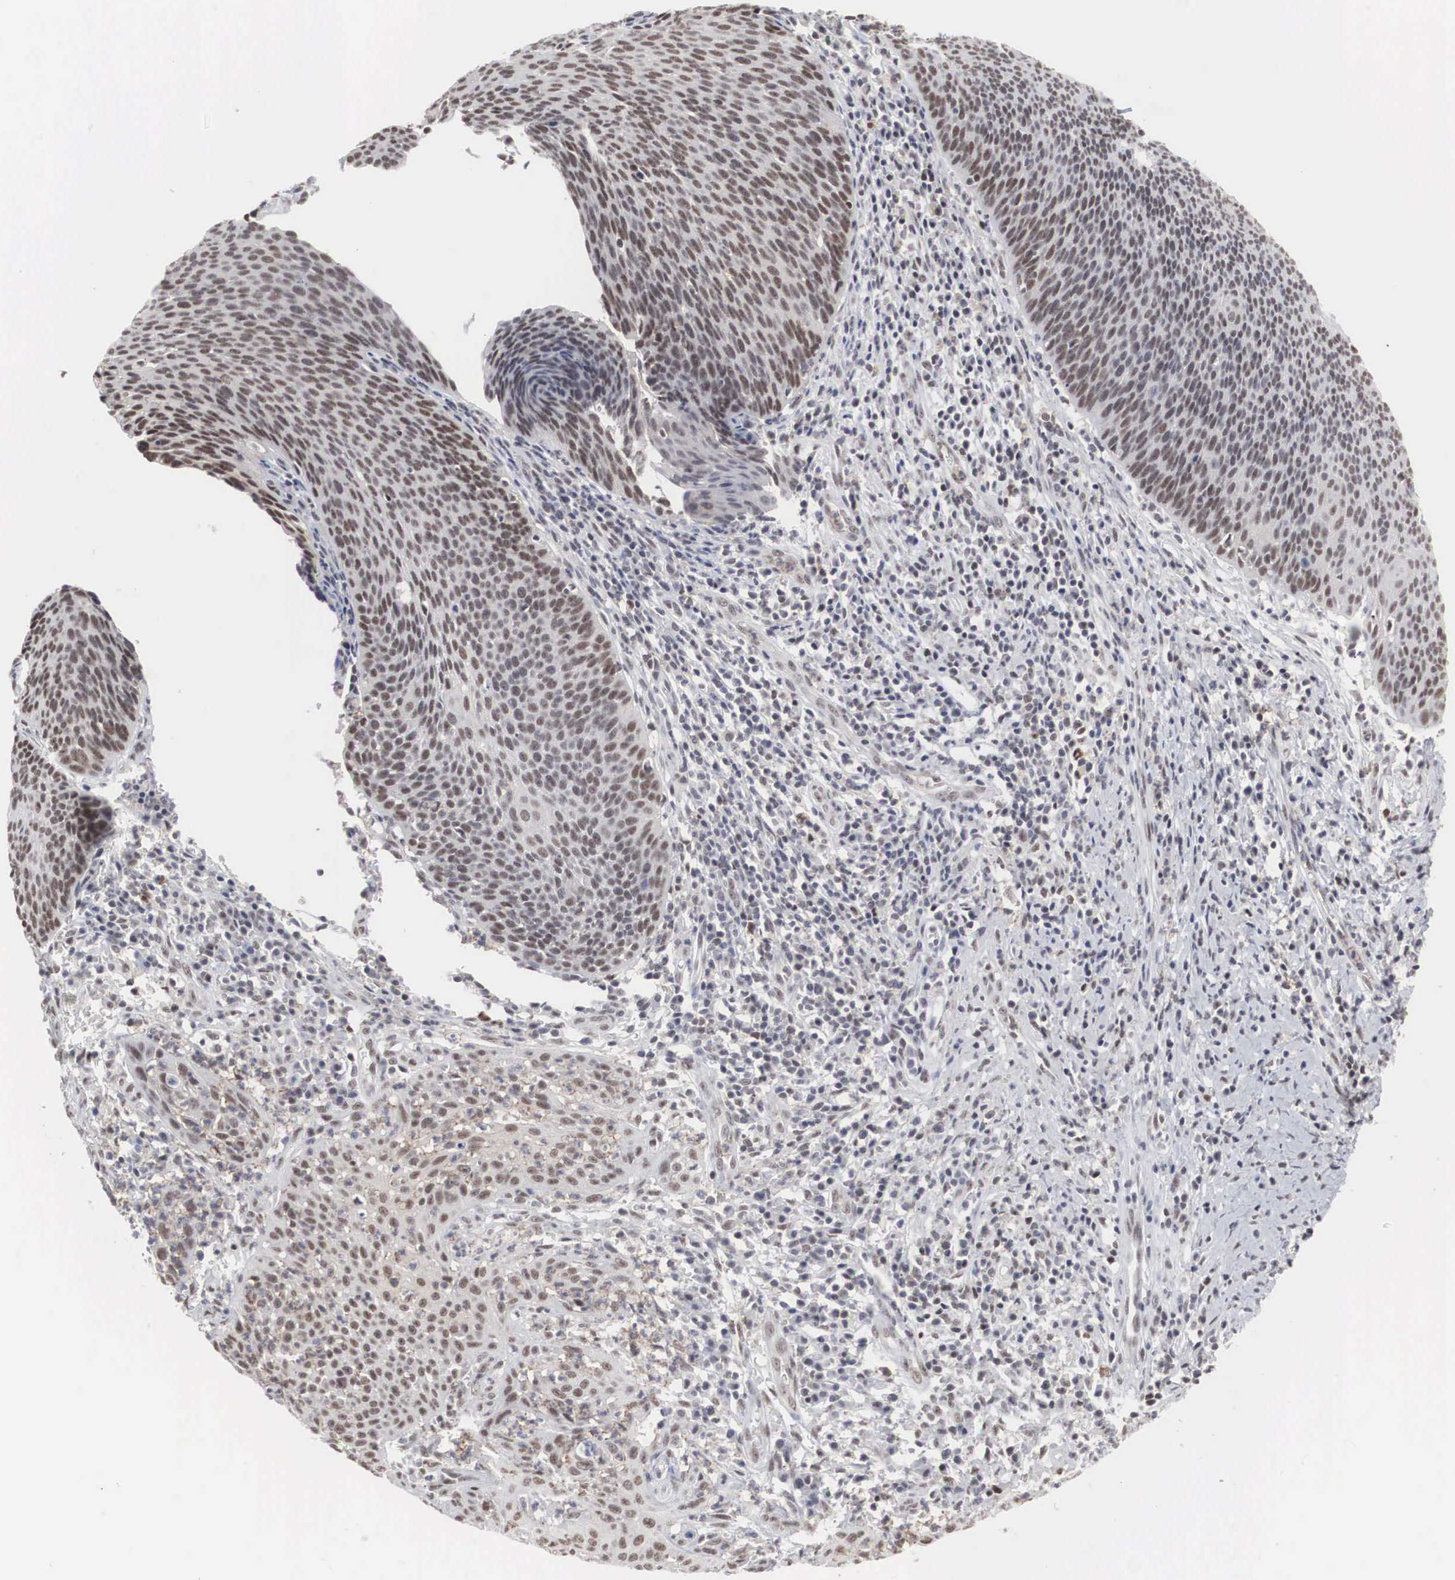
{"staining": {"intensity": "moderate", "quantity": ">75%", "location": "nuclear"}, "tissue": "cervical cancer", "cell_type": "Tumor cells", "image_type": "cancer", "snomed": [{"axis": "morphology", "description": "Squamous cell carcinoma, NOS"}, {"axis": "topography", "description": "Cervix"}], "caption": "Protein staining of cervical cancer (squamous cell carcinoma) tissue shows moderate nuclear positivity in approximately >75% of tumor cells. Nuclei are stained in blue.", "gene": "AUTS2", "patient": {"sex": "female", "age": 41}}